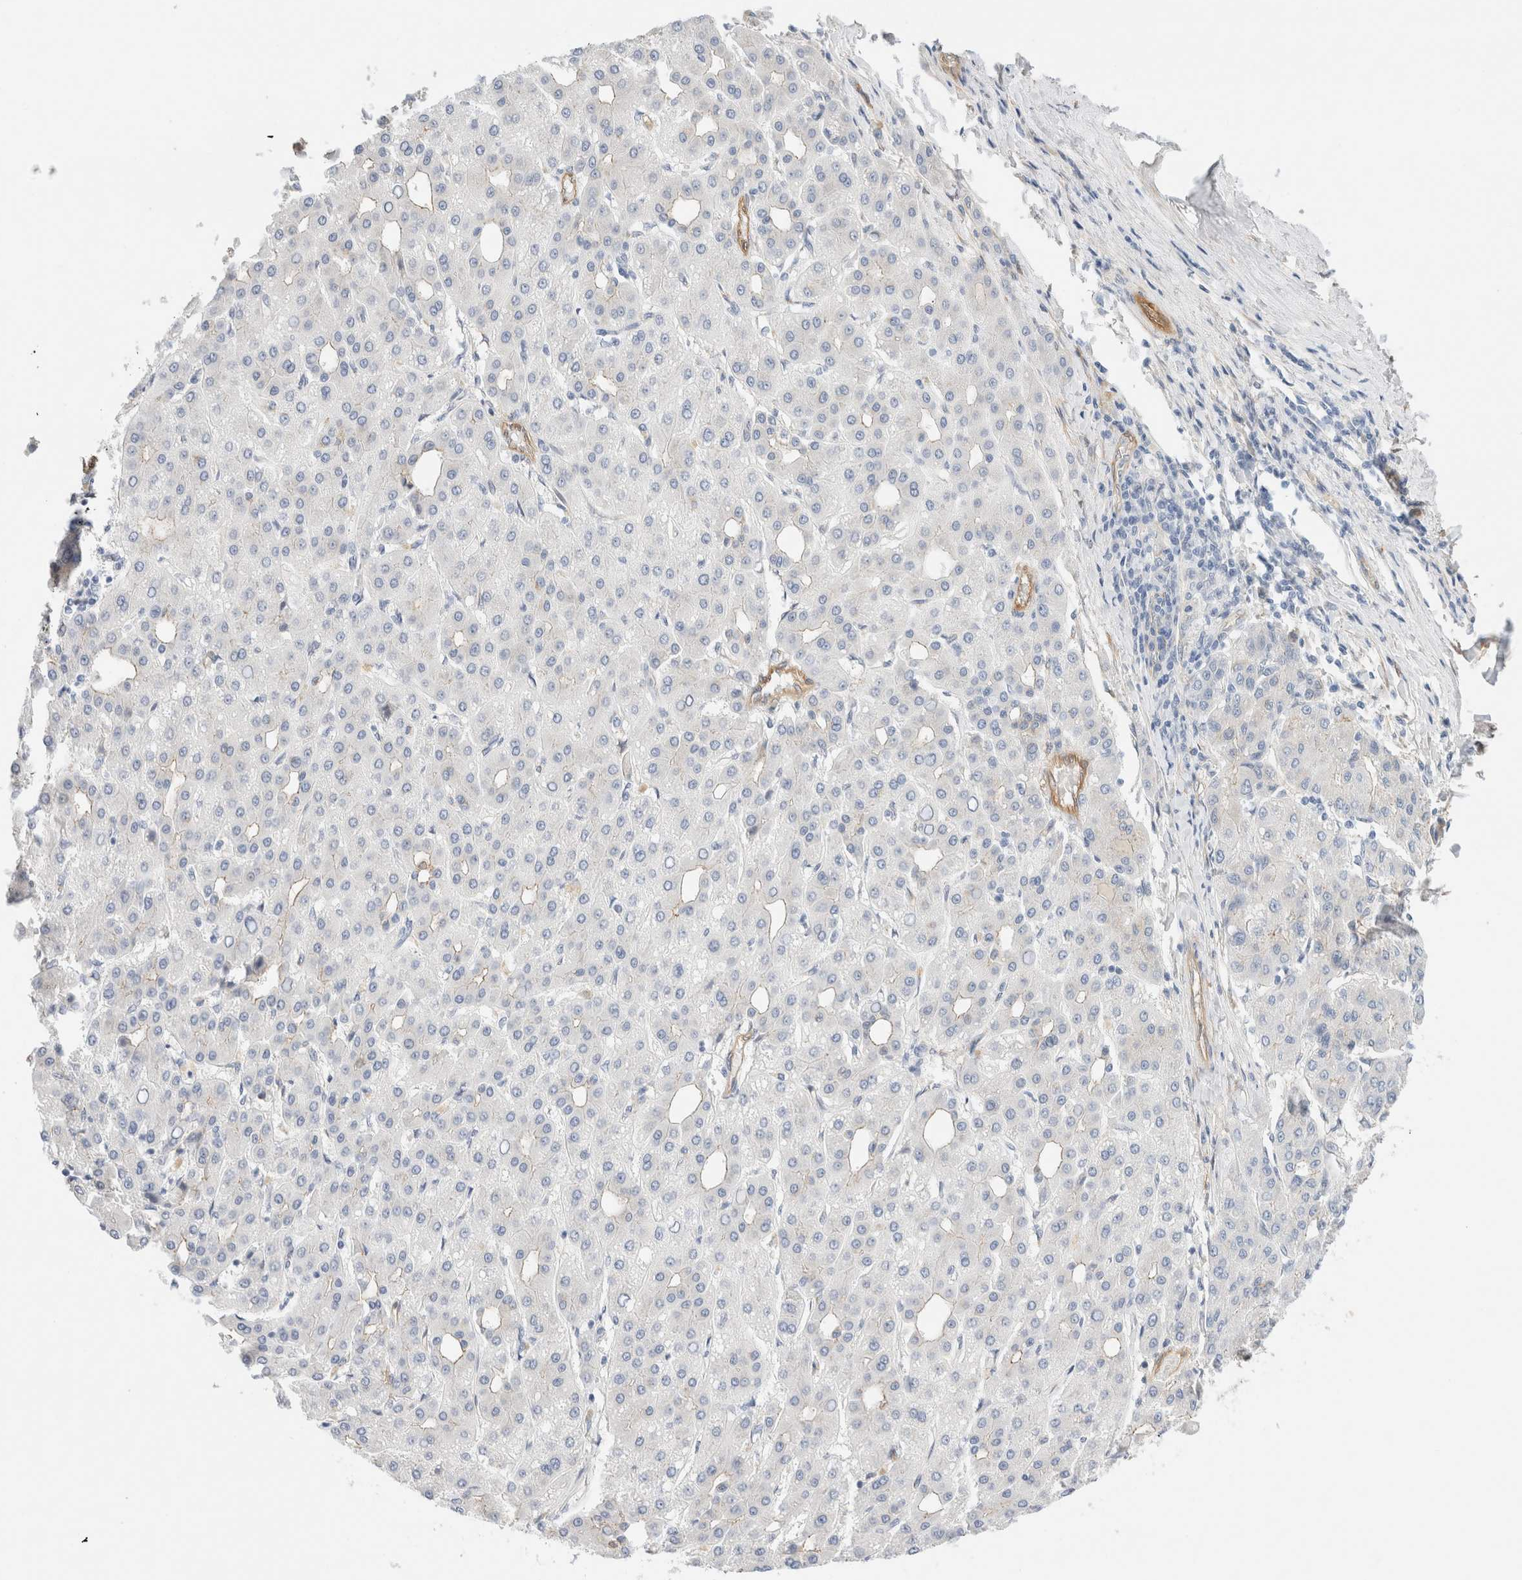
{"staining": {"intensity": "negative", "quantity": "none", "location": "none"}, "tissue": "liver cancer", "cell_type": "Tumor cells", "image_type": "cancer", "snomed": [{"axis": "morphology", "description": "Carcinoma, Hepatocellular, NOS"}, {"axis": "topography", "description": "Liver"}], "caption": "The histopathology image displays no staining of tumor cells in liver hepatocellular carcinoma. (Brightfield microscopy of DAB (3,3'-diaminobenzidine) immunohistochemistry (IHC) at high magnification).", "gene": "LMCD1", "patient": {"sex": "male", "age": 65}}